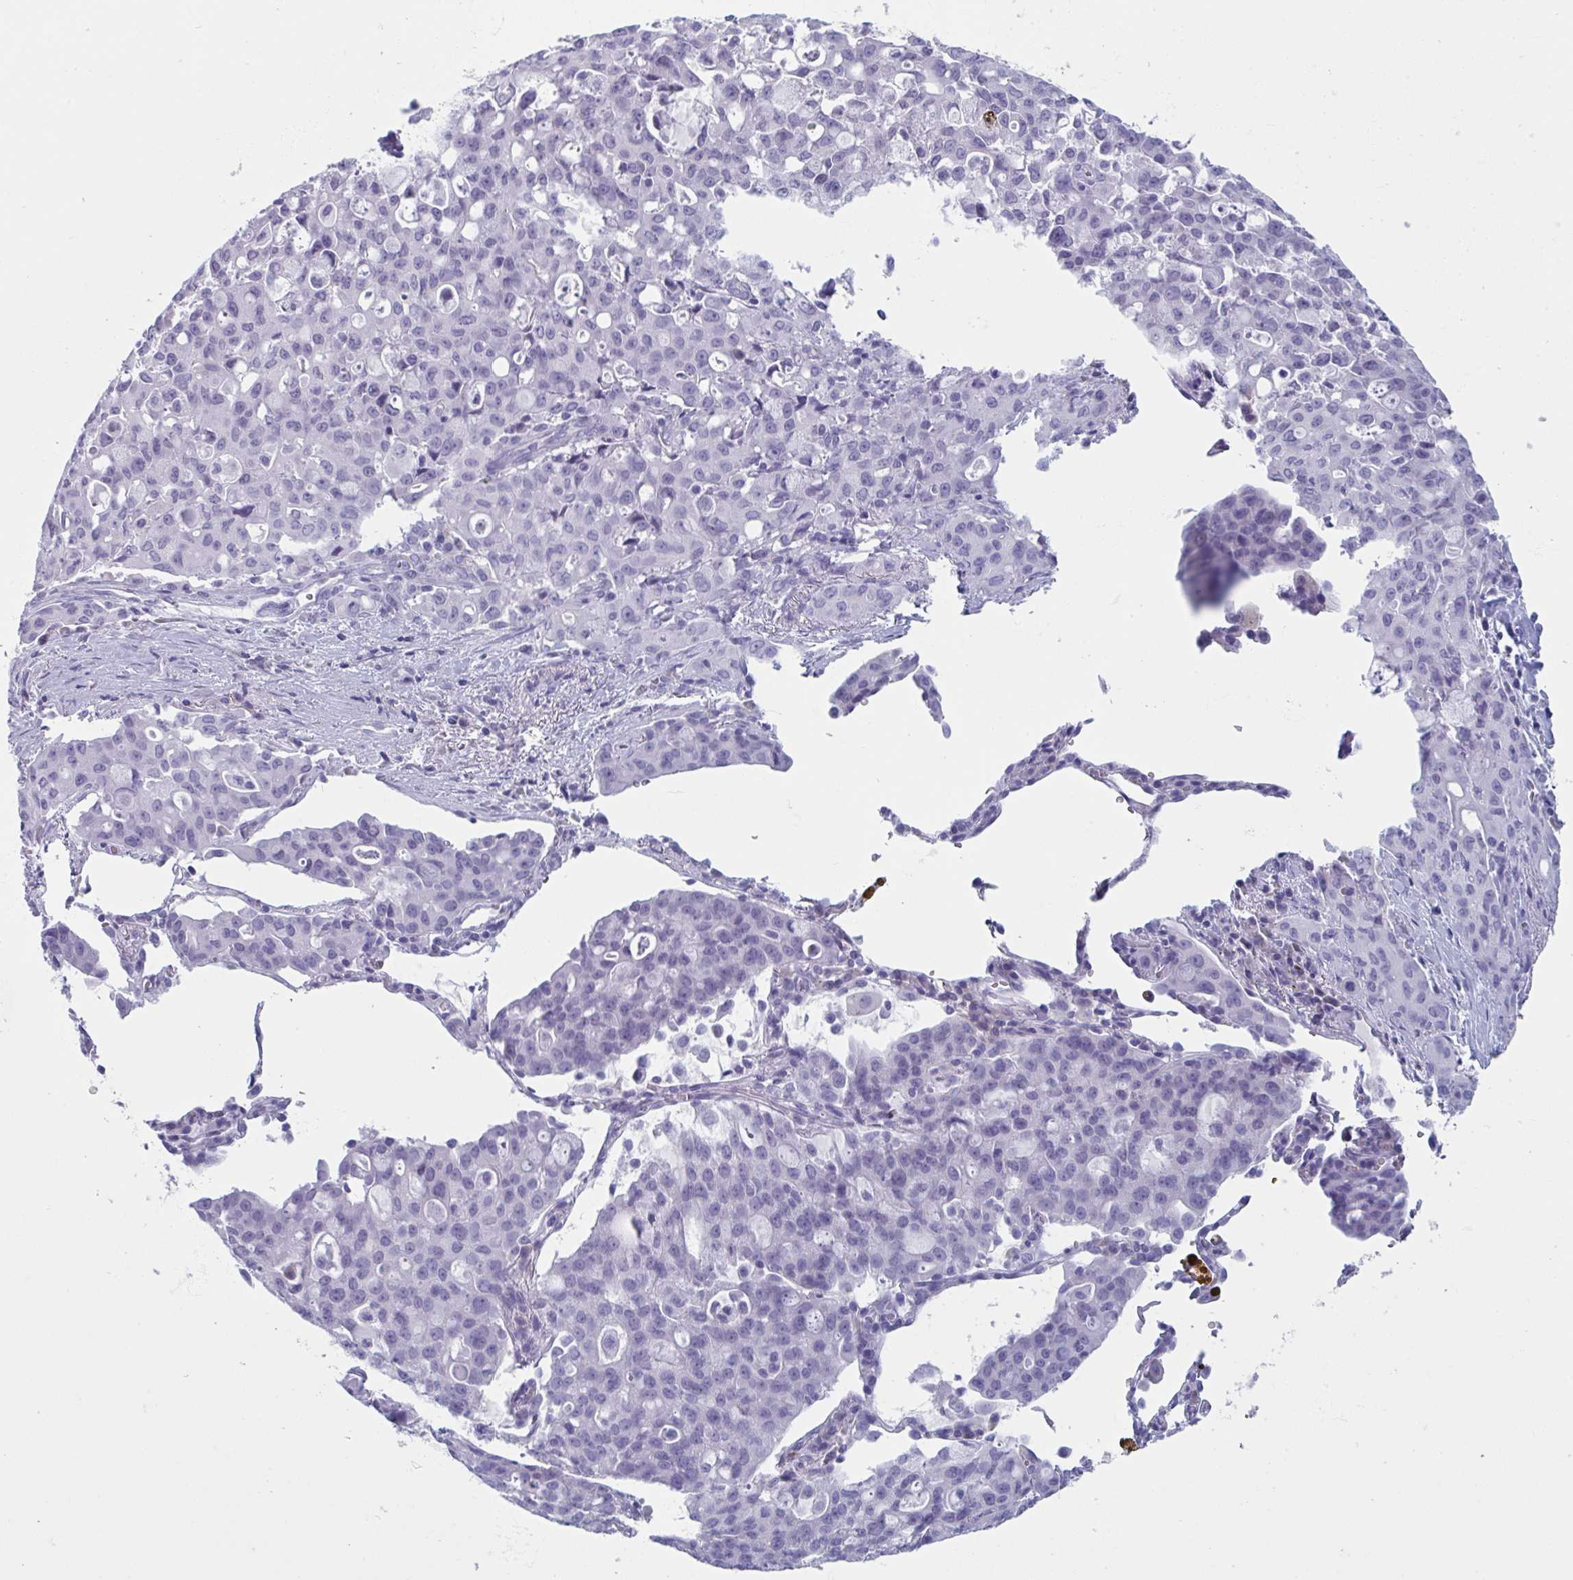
{"staining": {"intensity": "negative", "quantity": "none", "location": "none"}, "tissue": "lung cancer", "cell_type": "Tumor cells", "image_type": "cancer", "snomed": [{"axis": "morphology", "description": "Adenocarcinoma, NOS"}, {"axis": "topography", "description": "Lung"}], "caption": "This is an immunohistochemistry (IHC) image of human lung cancer (adenocarcinoma). There is no positivity in tumor cells.", "gene": "HSD11B2", "patient": {"sex": "female", "age": 44}}